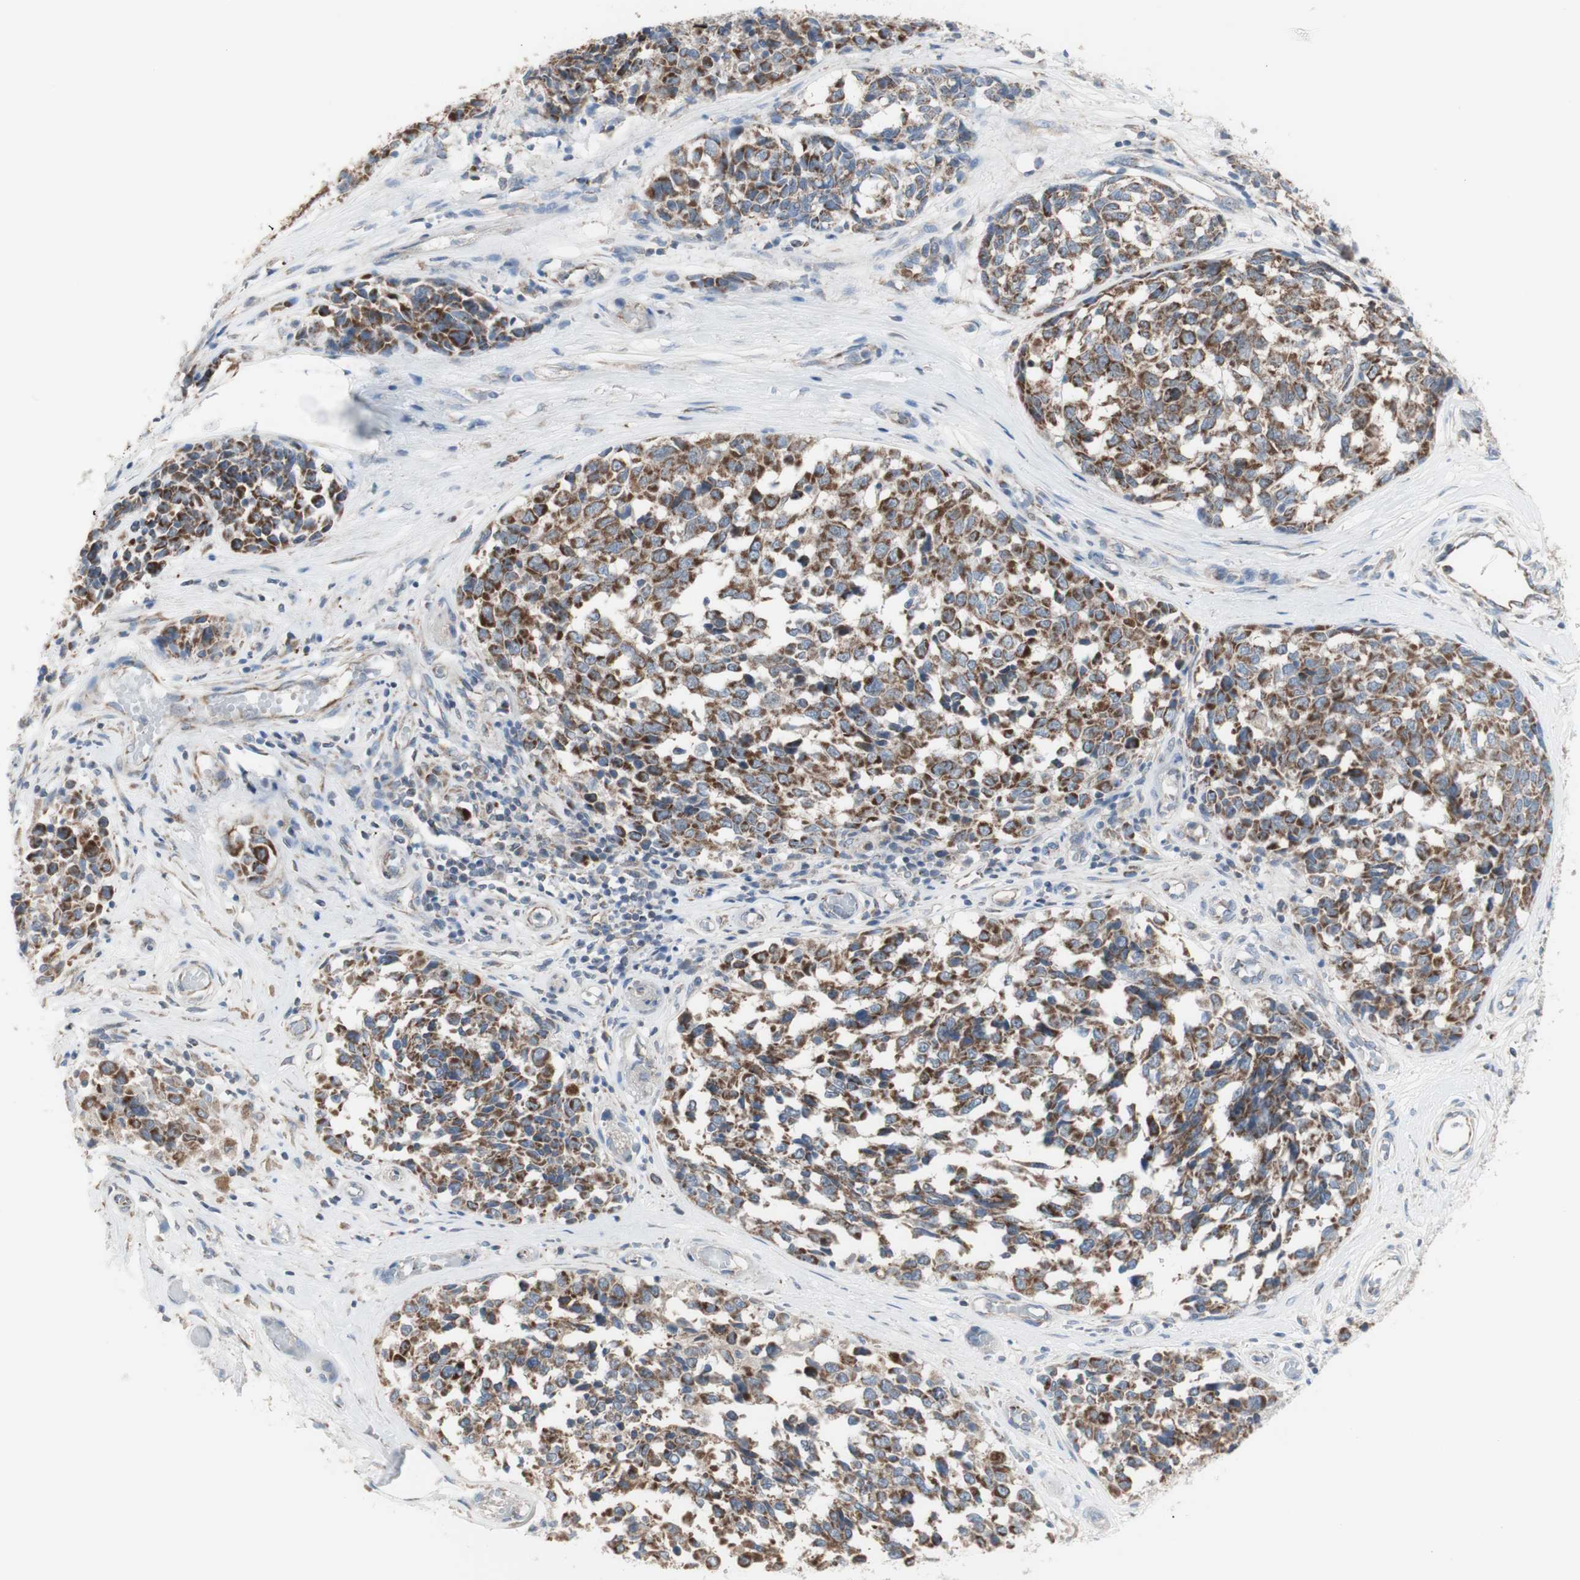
{"staining": {"intensity": "moderate", "quantity": ">75%", "location": "cytoplasmic/membranous"}, "tissue": "melanoma", "cell_type": "Tumor cells", "image_type": "cancer", "snomed": [{"axis": "morphology", "description": "Malignant melanoma, NOS"}, {"axis": "topography", "description": "Skin"}], "caption": "Melanoma stained with a protein marker reveals moderate staining in tumor cells.", "gene": "C3orf52", "patient": {"sex": "female", "age": 64}}